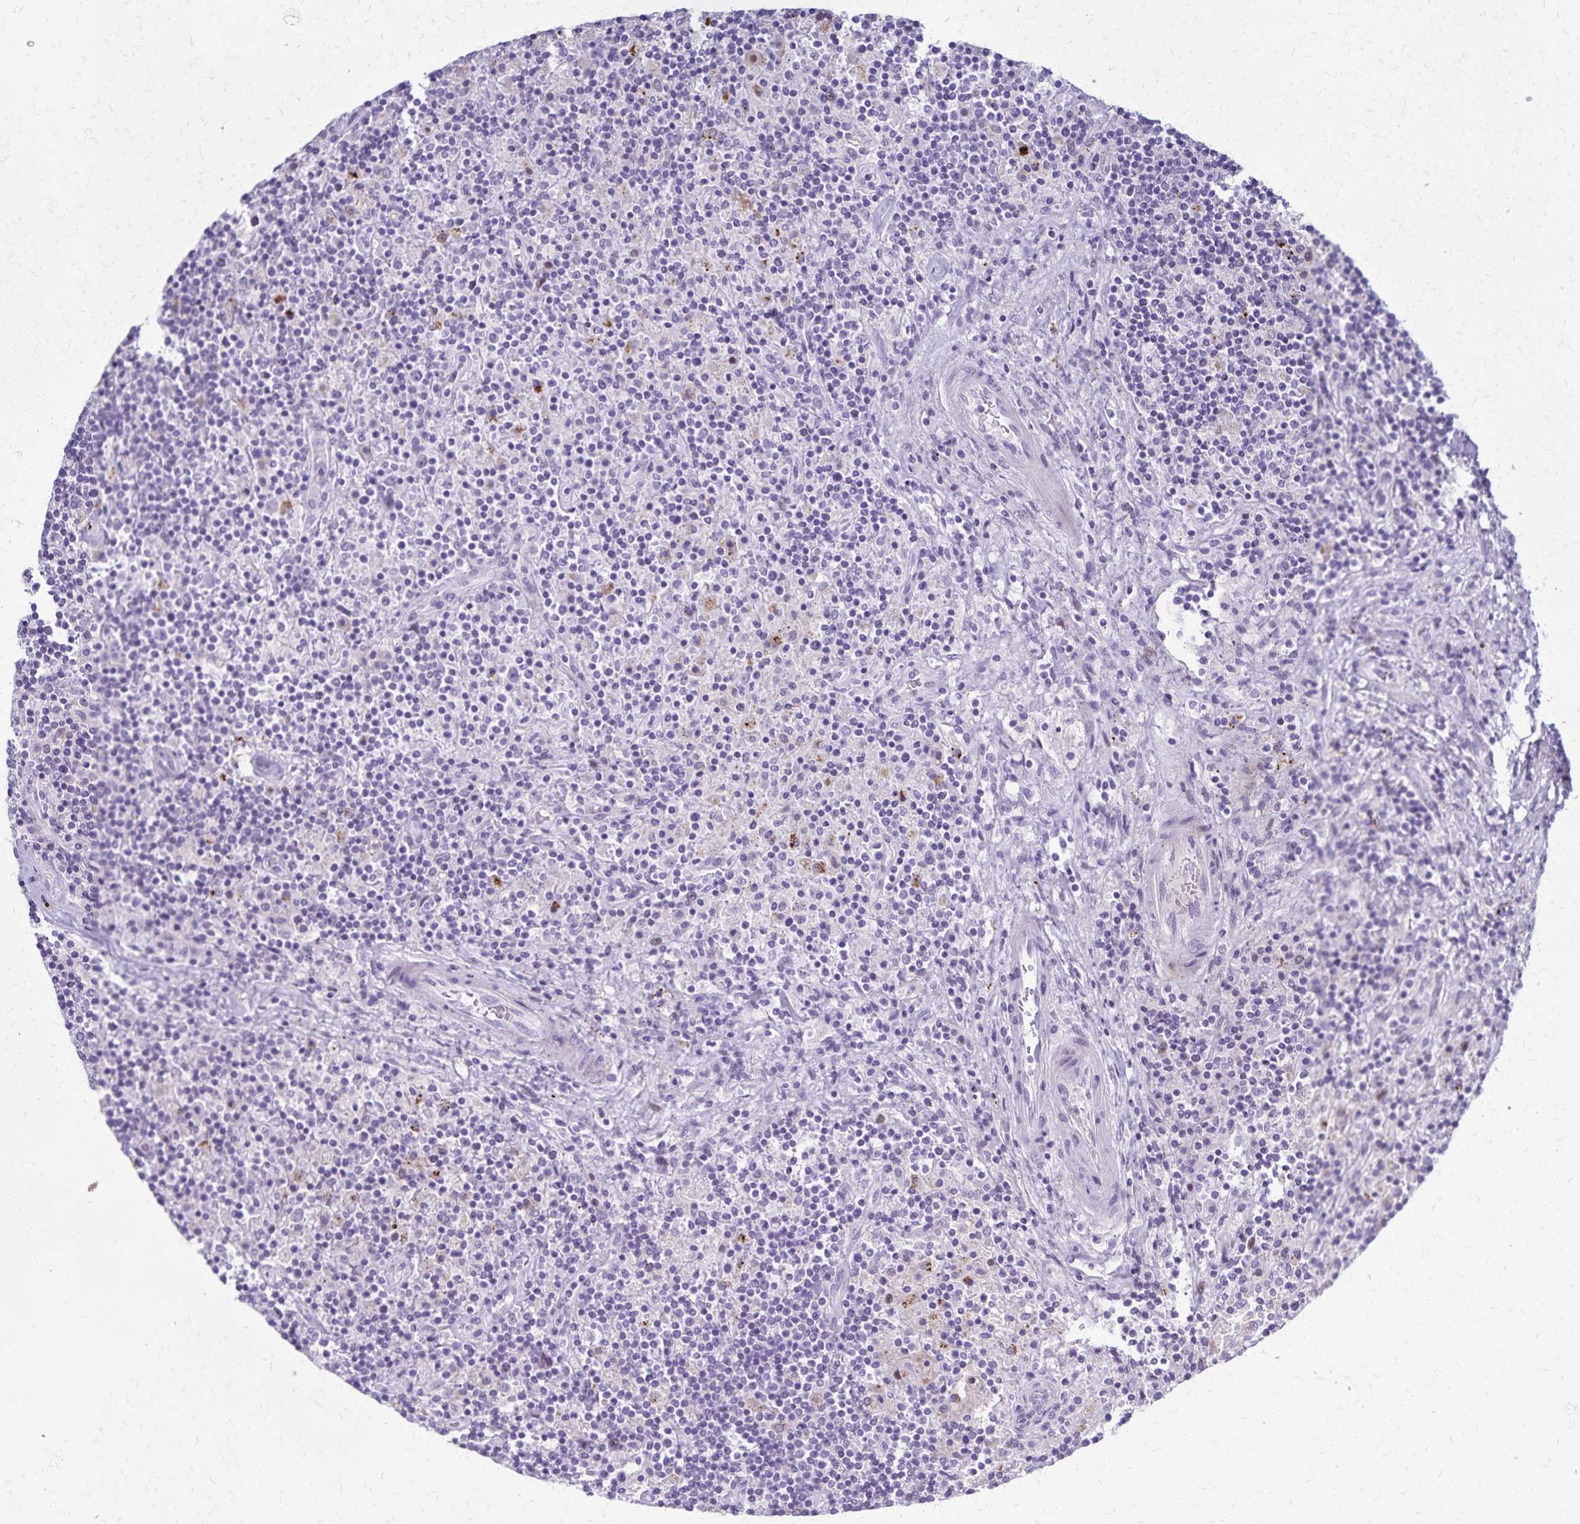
{"staining": {"intensity": "negative", "quantity": "none", "location": "none"}, "tissue": "lymphoma", "cell_type": "Tumor cells", "image_type": "cancer", "snomed": [{"axis": "morphology", "description": "Hodgkin's disease, NOS"}, {"axis": "topography", "description": "Lymph node"}], "caption": "A high-resolution micrograph shows immunohistochemistry (IHC) staining of lymphoma, which demonstrates no significant positivity in tumor cells.", "gene": "TMEM60", "patient": {"sex": "male", "age": 70}}